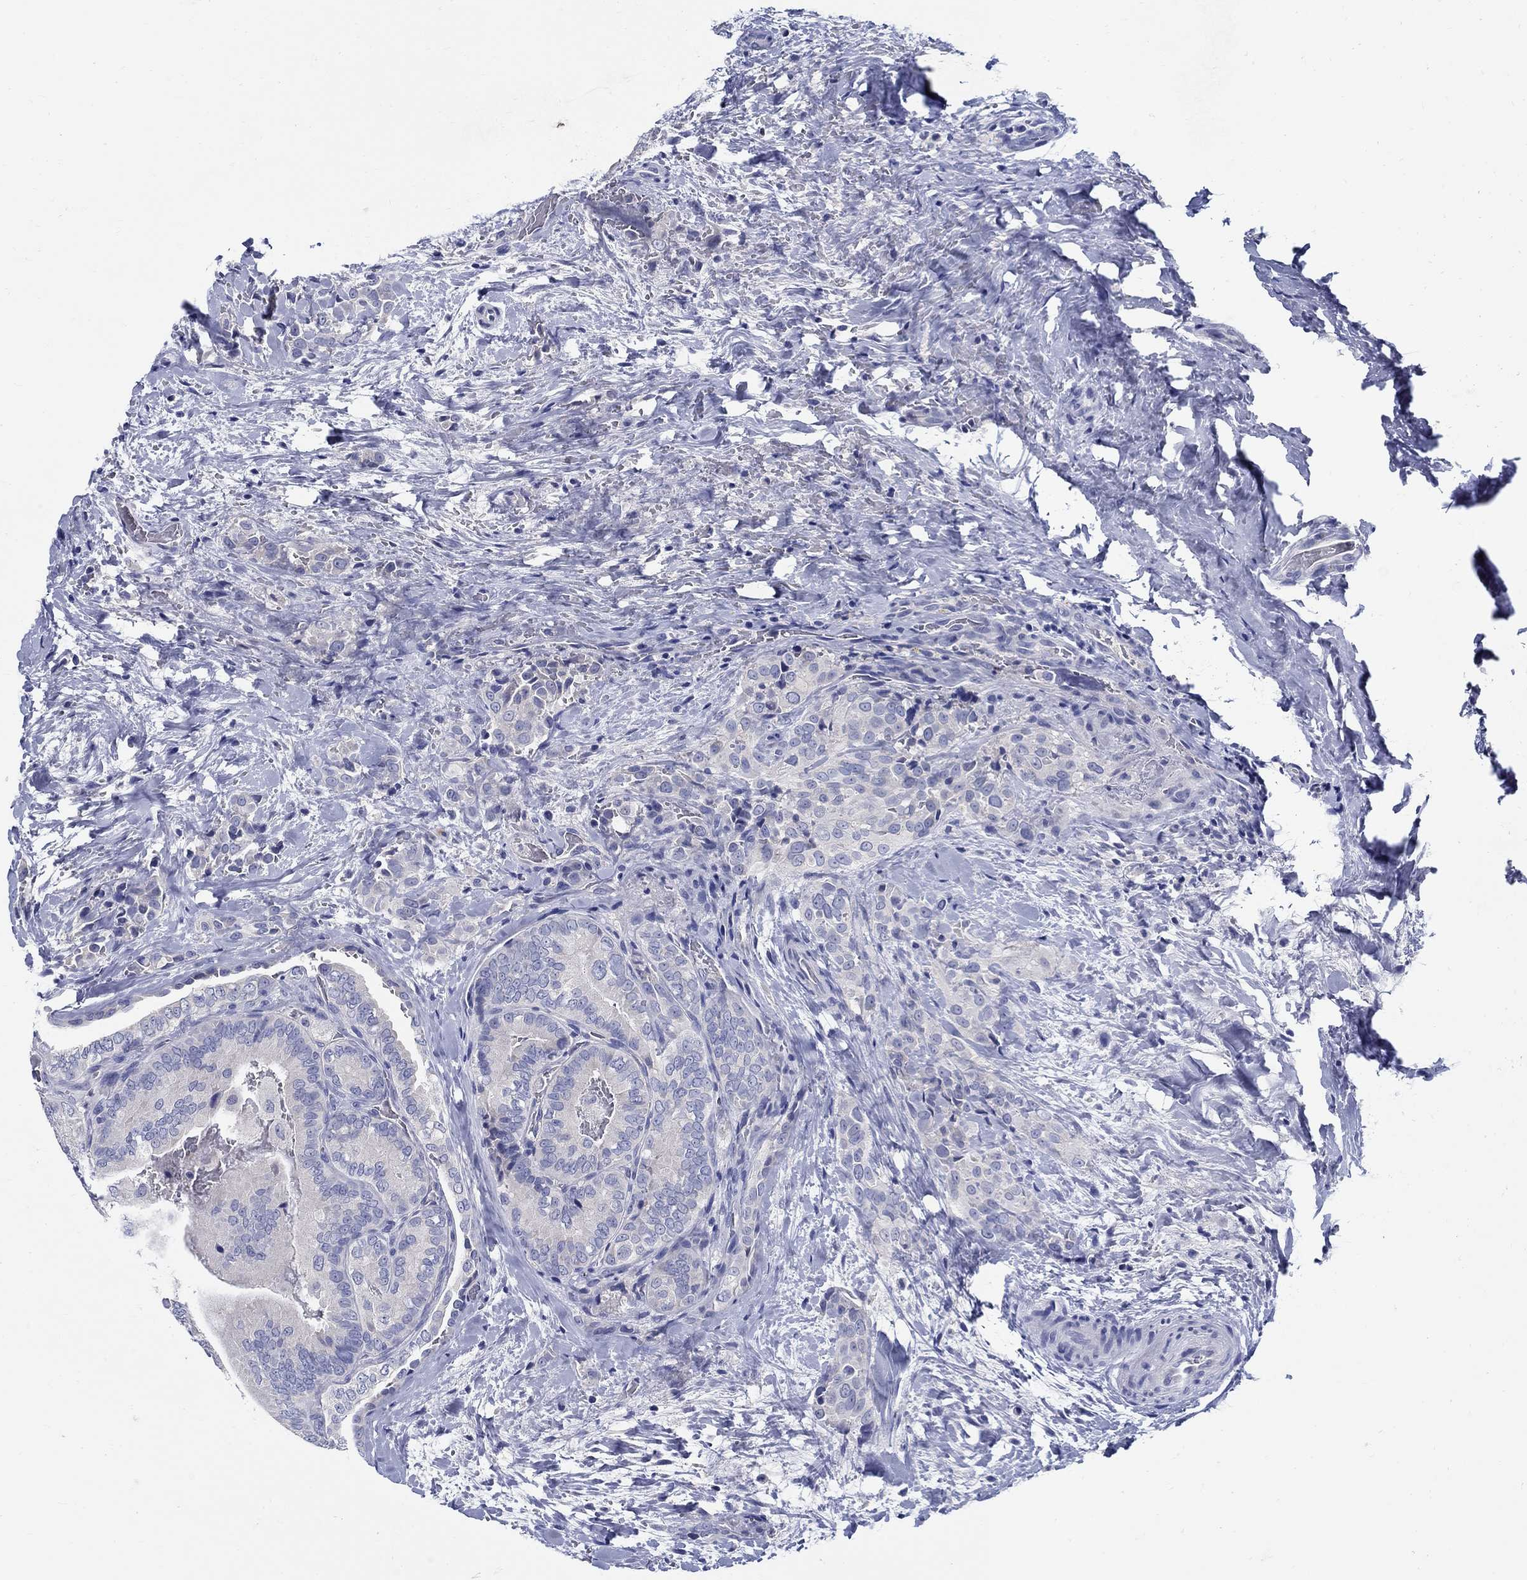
{"staining": {"intensity": "negative", "quantity": "none", "location": "none"}, "tissue": "thyroid cancer", "cell_type": "Tumor cells", "image_type": "cancer", "snomed": [{"axis": "morphology", "description": "Papillary adenocarcinoma, NOS"}, {"axis": "topography", "description": "Thyroid gland"}], "caption": "The immunohistochemistry (IHC) micrograph has no significant staining in tumor cells of thyroid cancer tissue. Nuclei are stained in blue.", "gene": "CRYGD", "patient": {"sex": "male", "age": 61}}